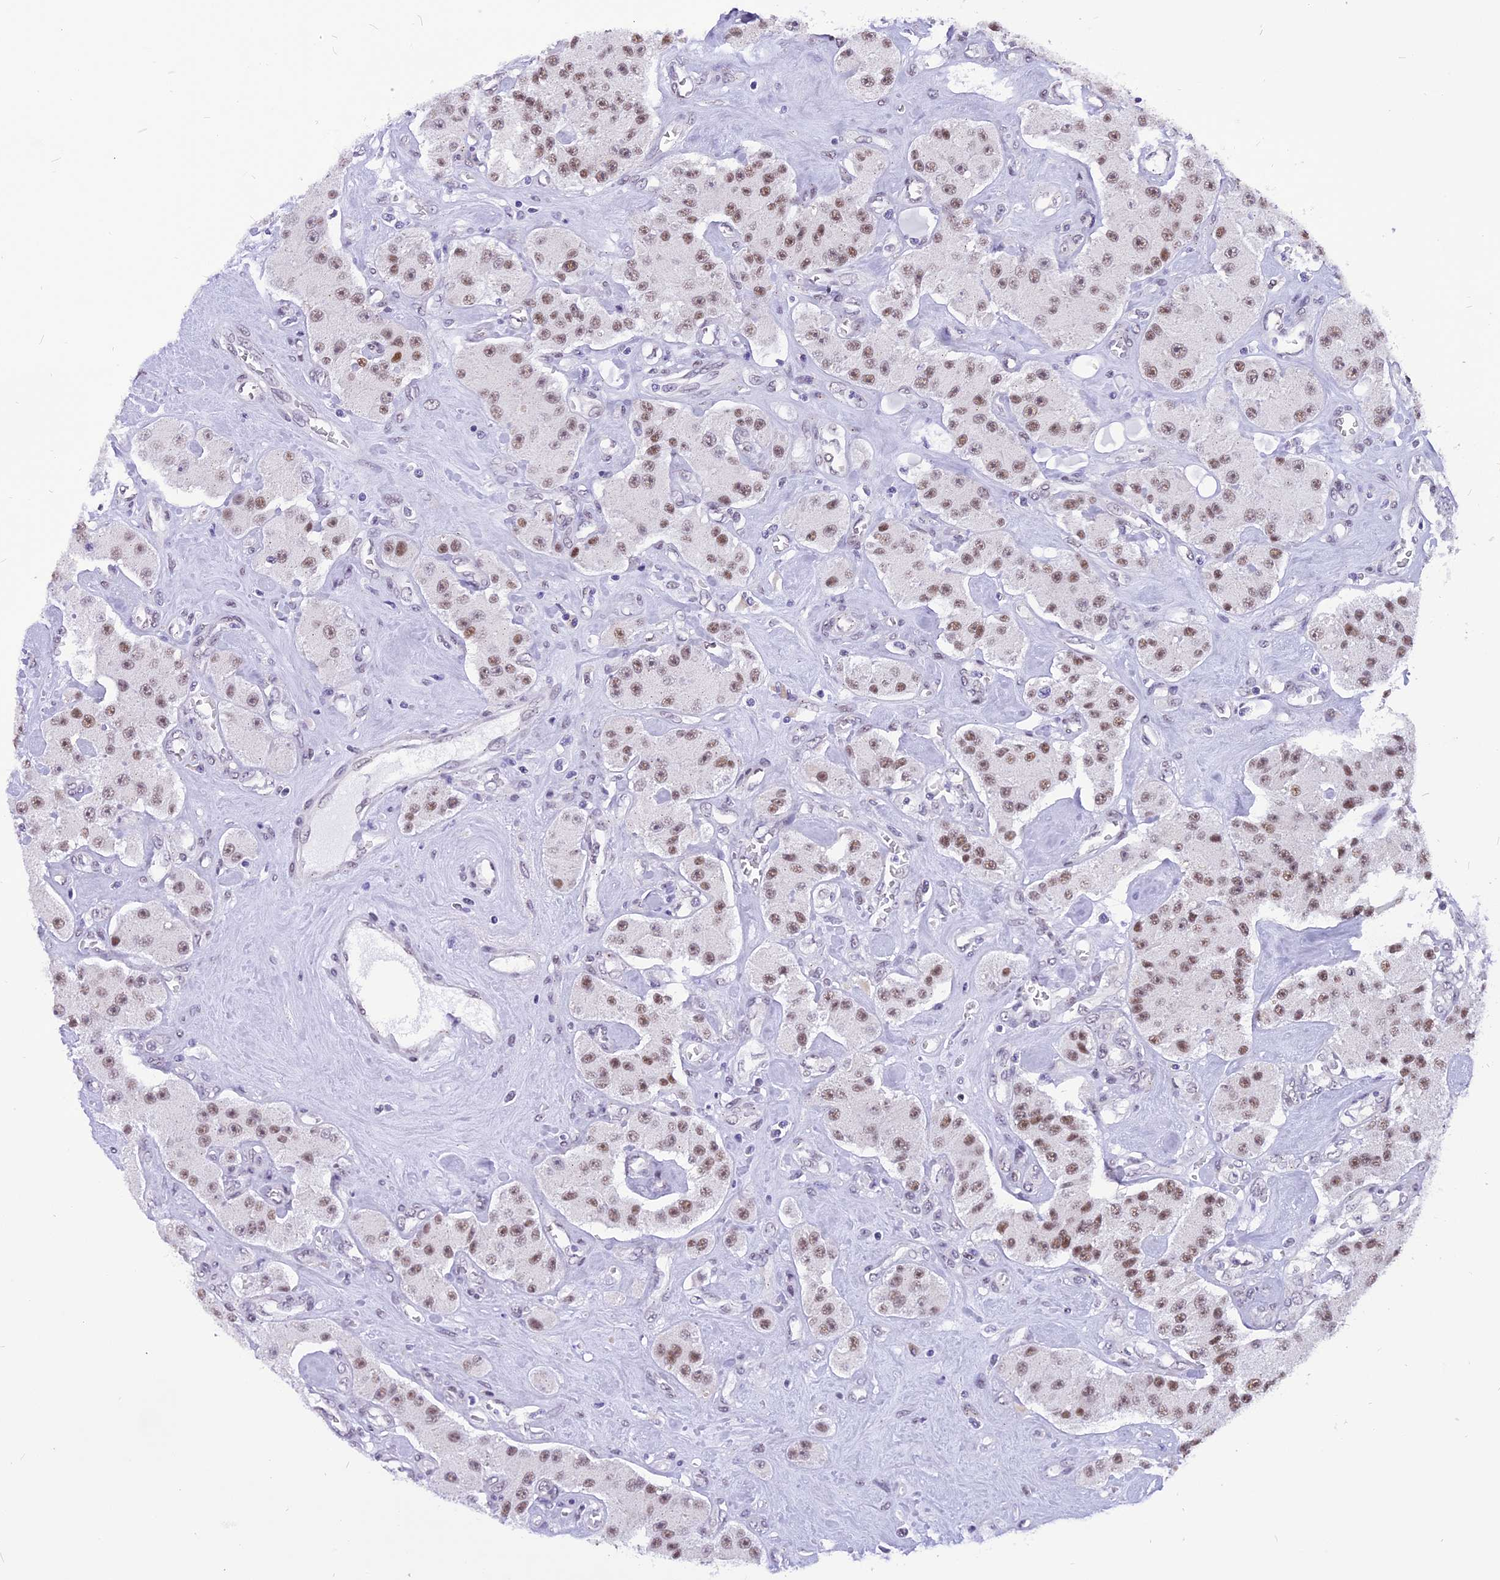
{"staining": {"intensity": "moderate", "quantity": "25%-75%", "location": "nuclear"}, "tissue": "carcinoid", "cell_type": "Tumor cells", "image_type": "cancer", "snomed": [{"axis": "morphology", "description": "Carcinoid, malignant, NOS"}, {"axis": "topography", "description": "Pancreas"}], "caption": "About 25%-75% of tumor cells in human carcinoid exhibit moderate nuclear protein staining as visualized by brown immunohistochemical staining.", "gene": "IRF2BP1", "patient": {"sex": "male", "age": 41}}